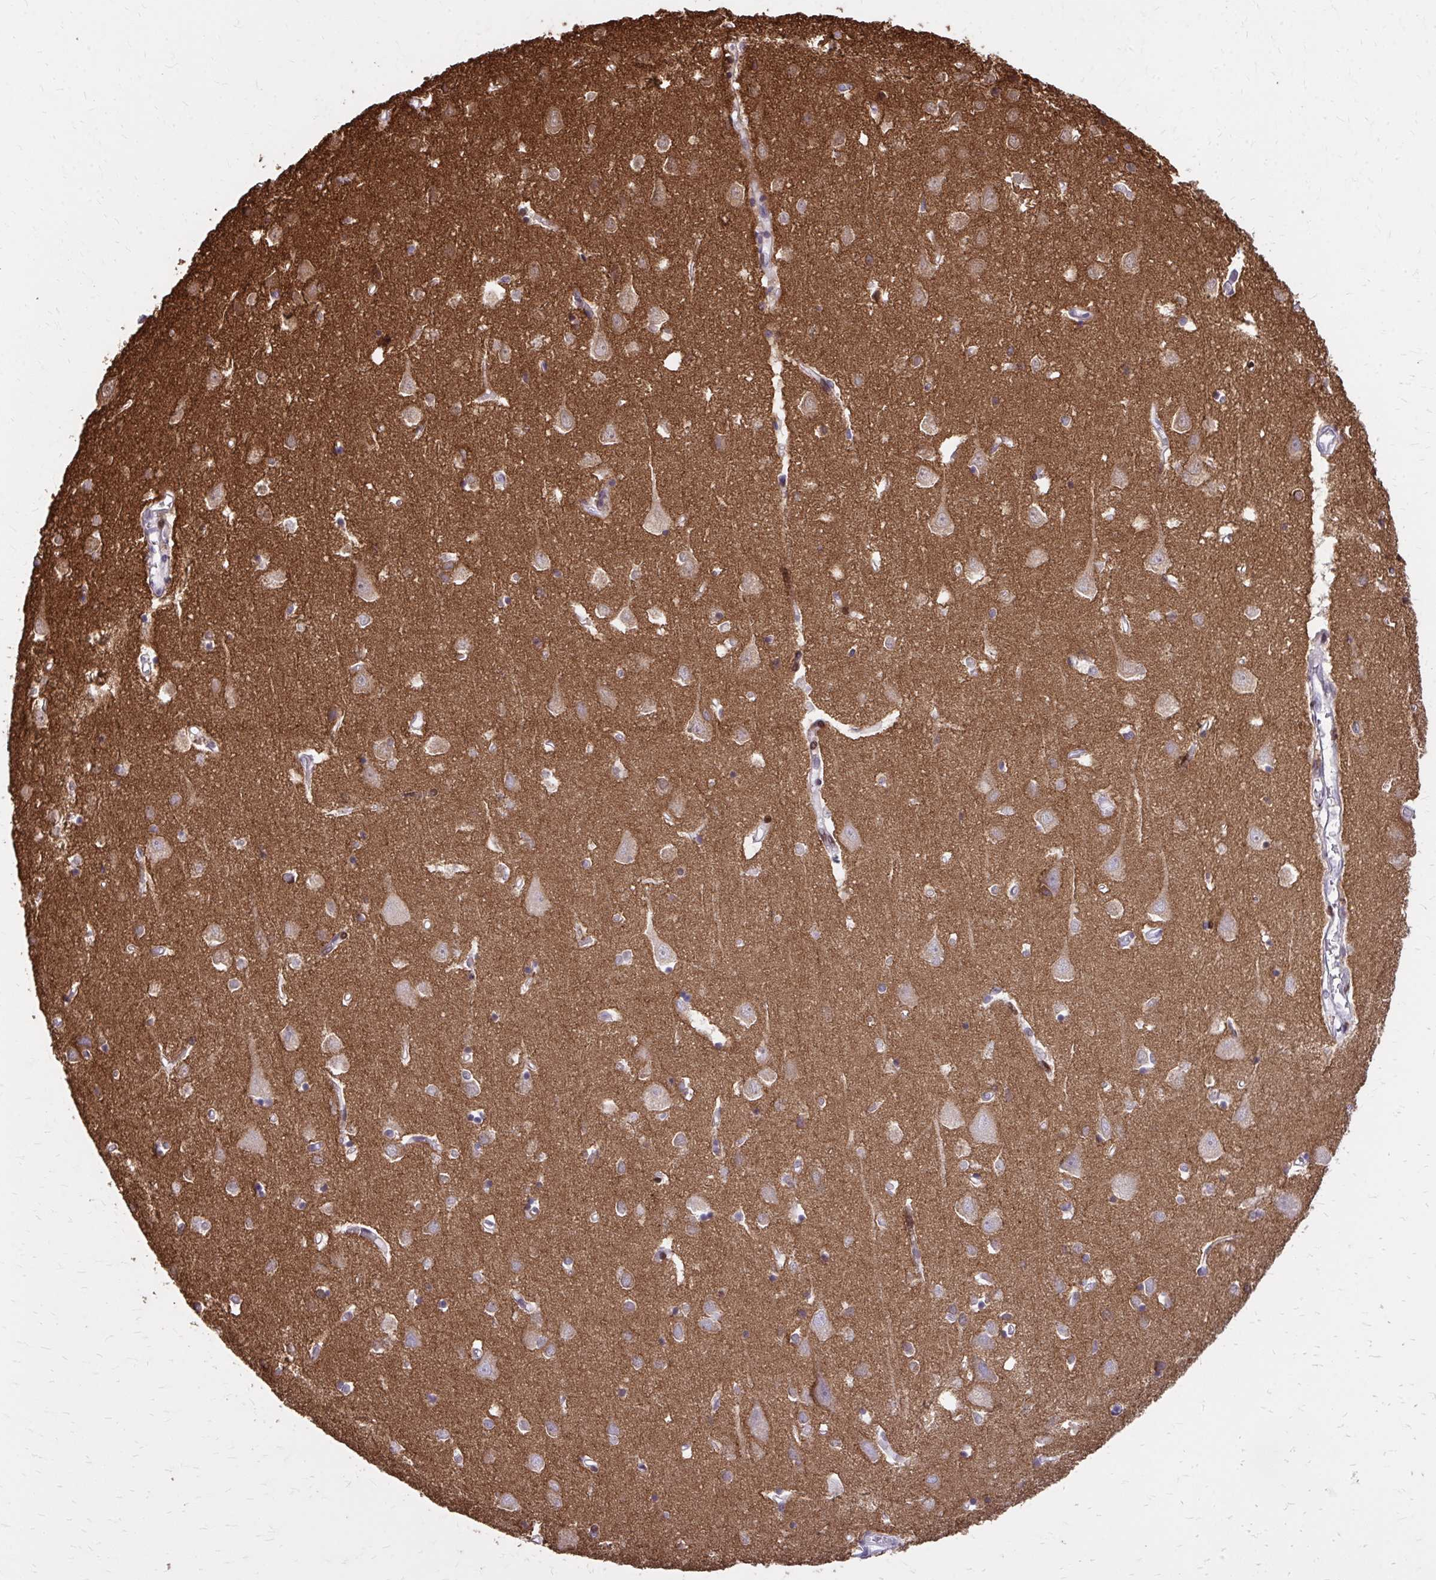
{"staining": {"intensity": "negative", "quantity": "none", "location": "none"}, "tissue": "cerebral cortex", "cell_type": "Endothelial cells", "image_type": "normal", "snomed": [{"axis": "morphology", "description": "Normal tissue, NOS"}, {"axis": "topography", "description": "Cerebral cortex"}], "caption": "The image shows no staining of endothelial cells in benign cerebral cortex.", "gene": "EPB41L1", "patient": {"sex": "male", "age": 70}}